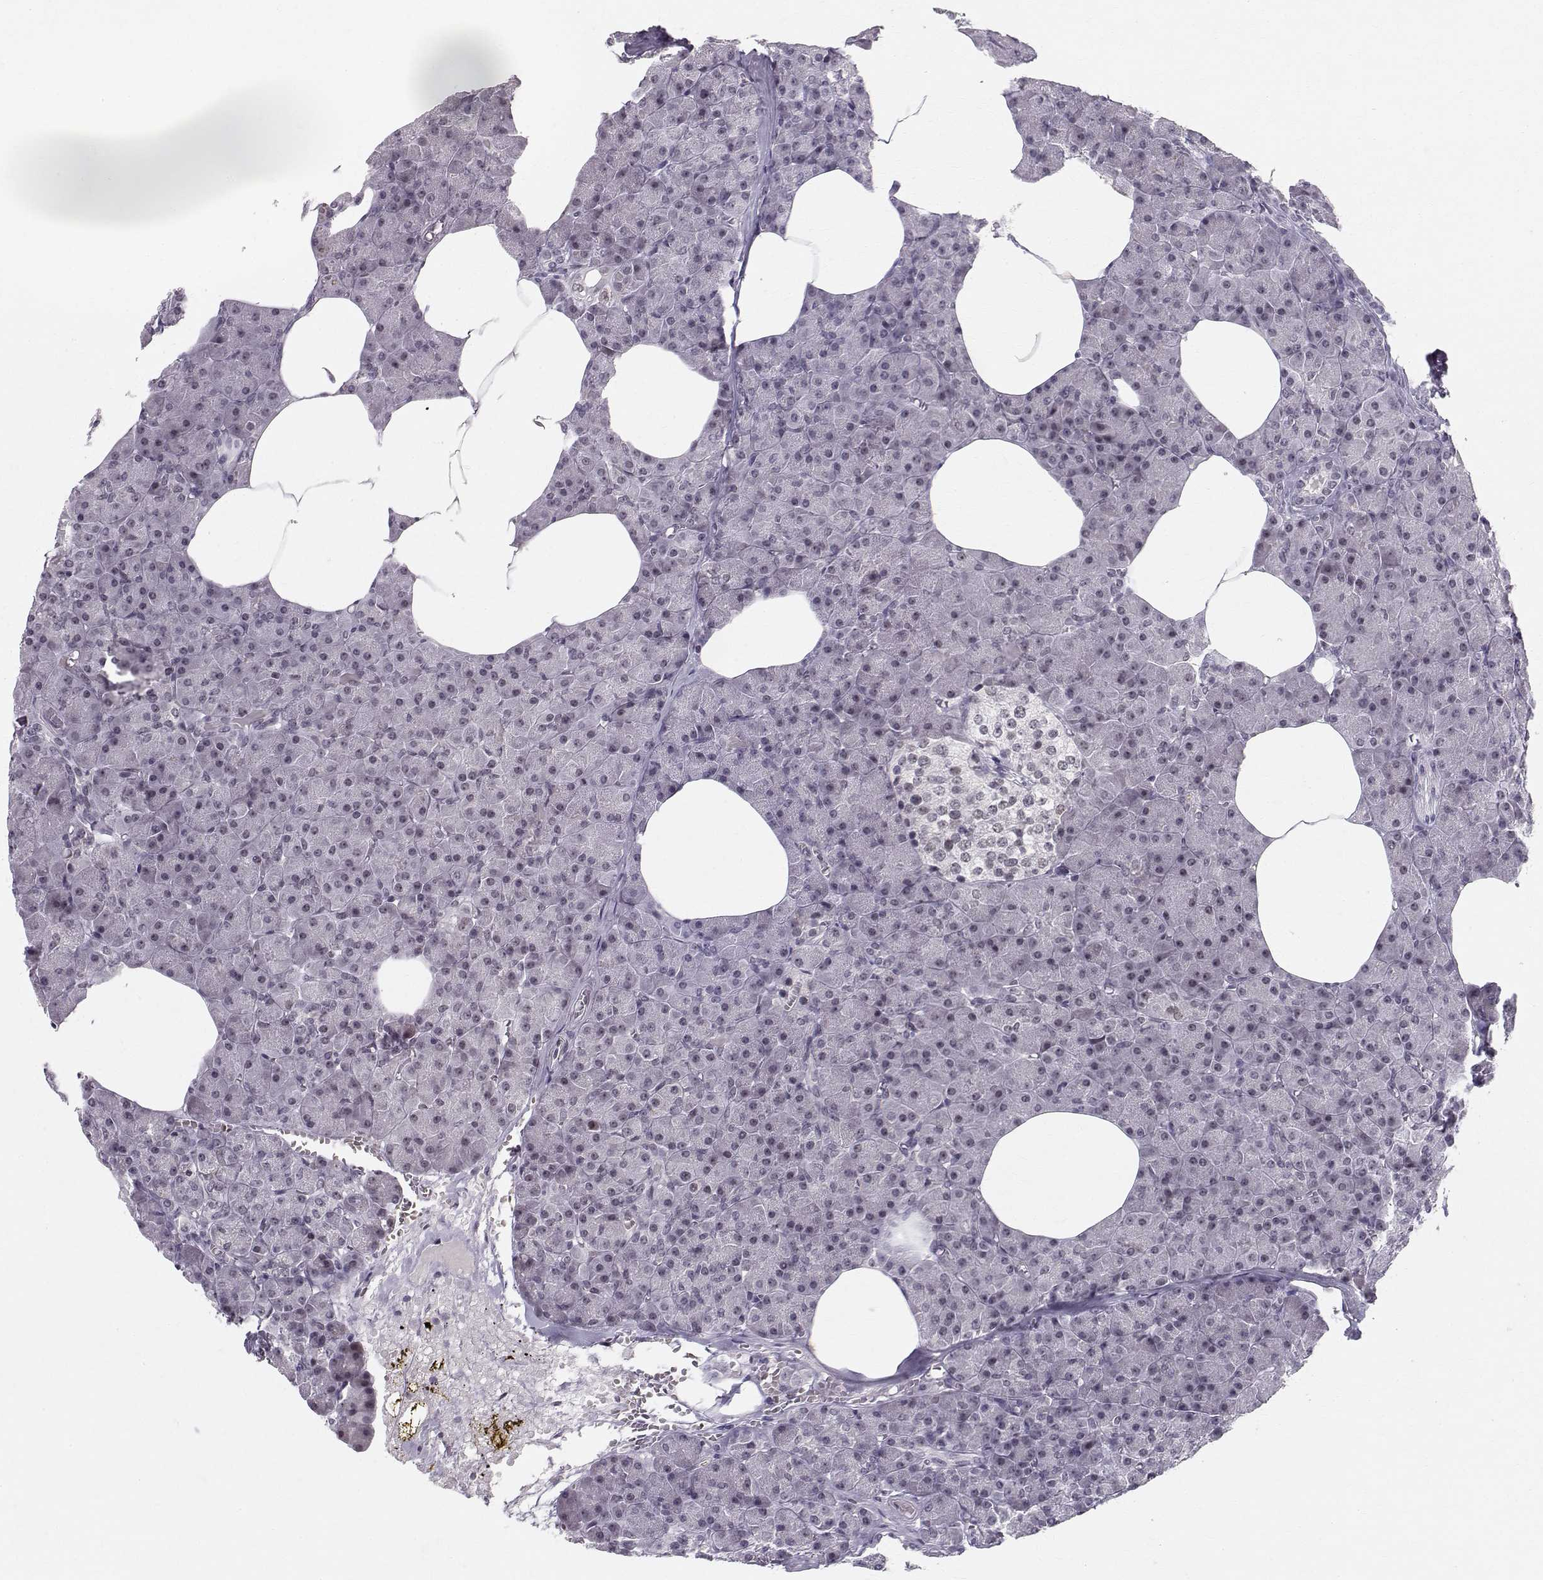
{"staining": {"intensity": "negative", "quantity": "none", "location": "none"}, "tissue": "pancreas", "cell_type": "Exocrine glandular cells", "image_type": "normal", "snomed": [{"axis": "morphology", "description": "Normal tissue, NOS"}, {"axis": "topography", "description": "Pancreas"}], "caption": "The micrograph exhibits no significant positivity in exocrine glandular cells of pancreas.", "gene": "RPP38", "patient": {"sex": "female", "age": 45}}